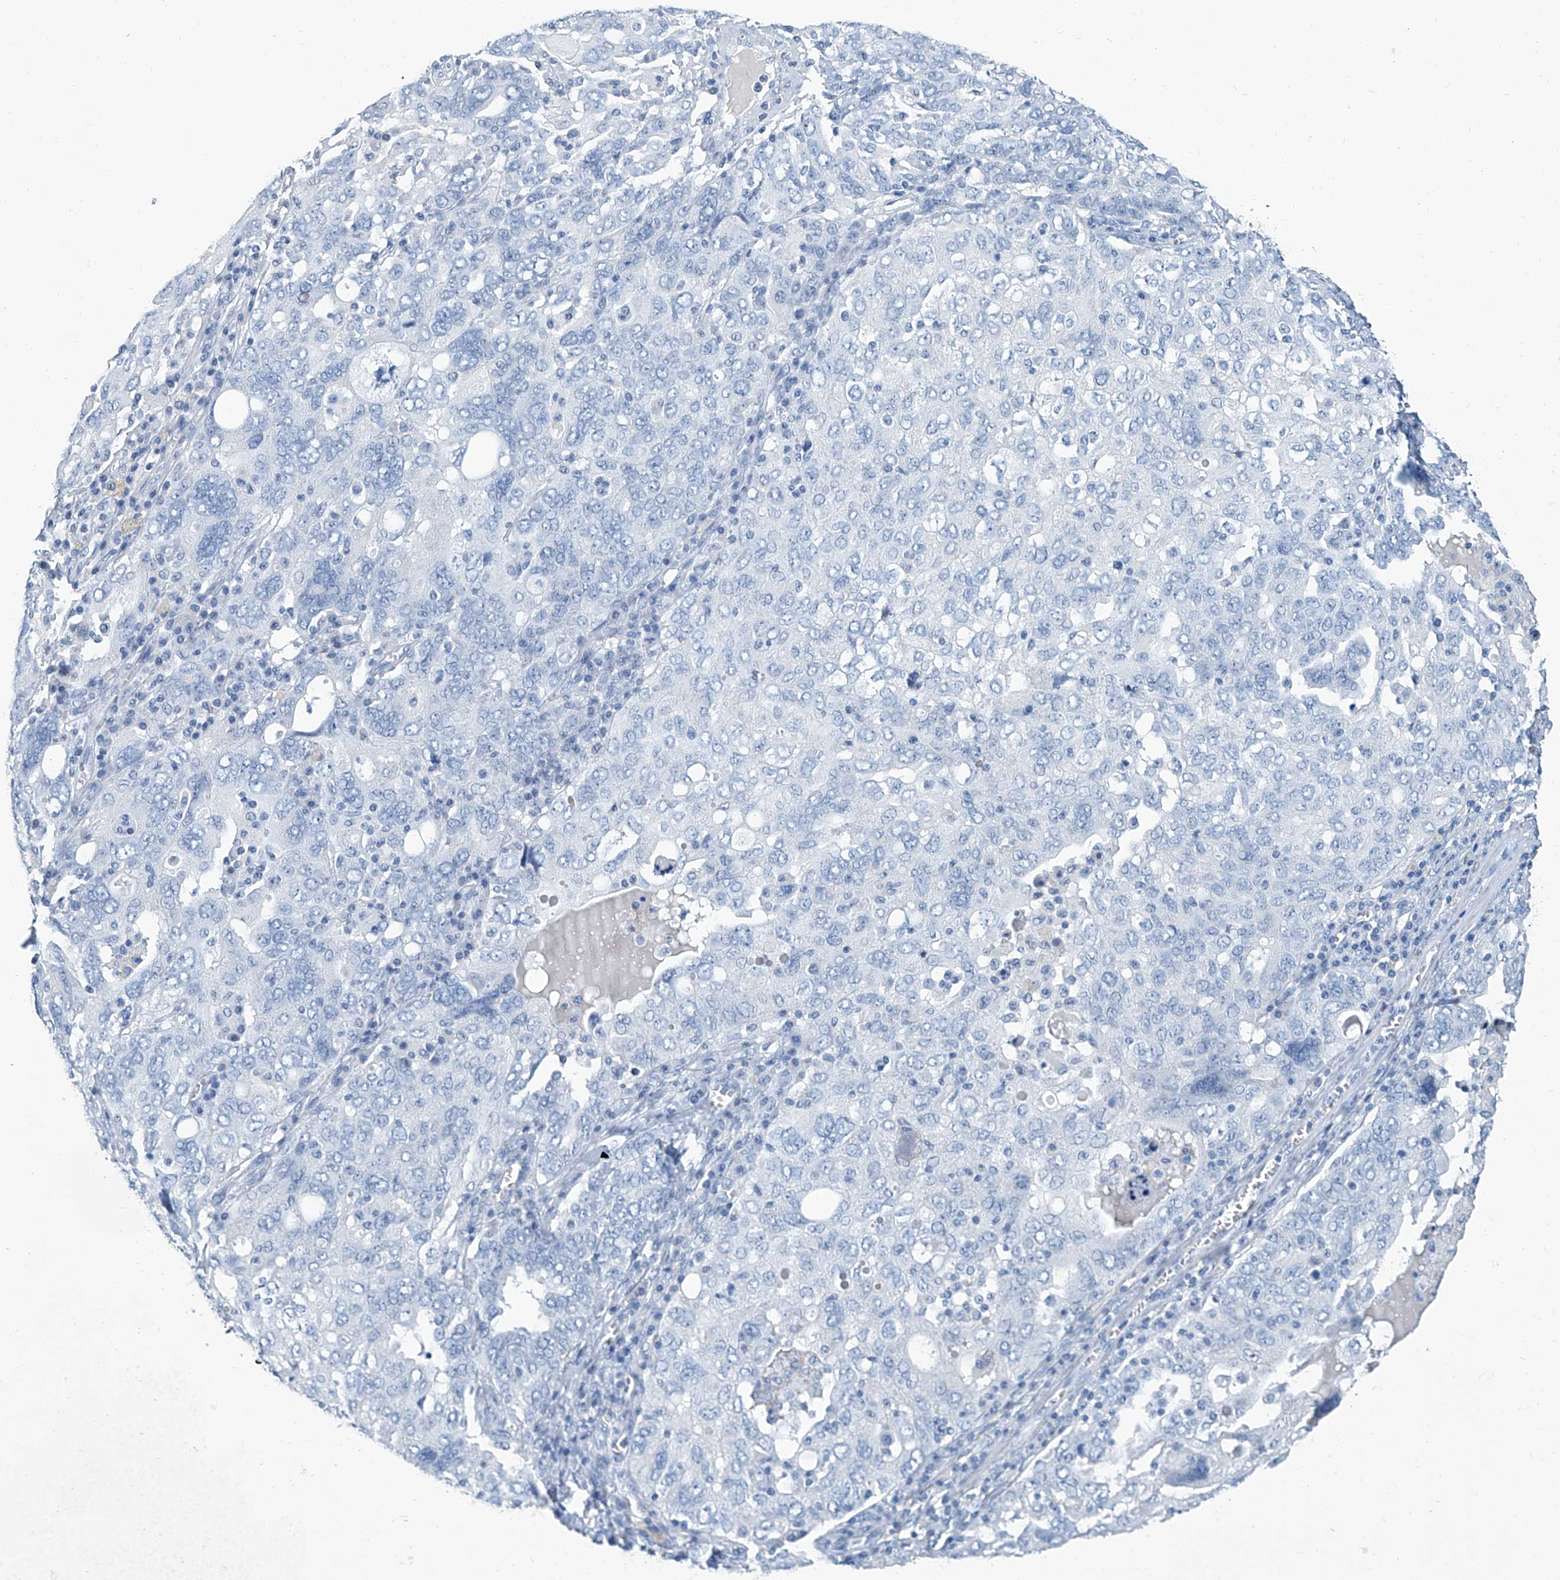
{"staining": {"intensity": "negative", "quantity": "none", "location": "none"}, "tissue": "ovarian cancer", "cell_type": "Tumor cells", "image_type": "cancer", "snomed": [{"axis": "morphology", "description": "Carcinoma, endometroid"}, {"axis": "topography", "description": "Ovary"}], "caption": "A photomicrograph of ovarian cancer stained for a protein reveals no brown staining in tumor cells.", "gene": "CYP2A7", "patient": {"sex": "female", "age": 62}}